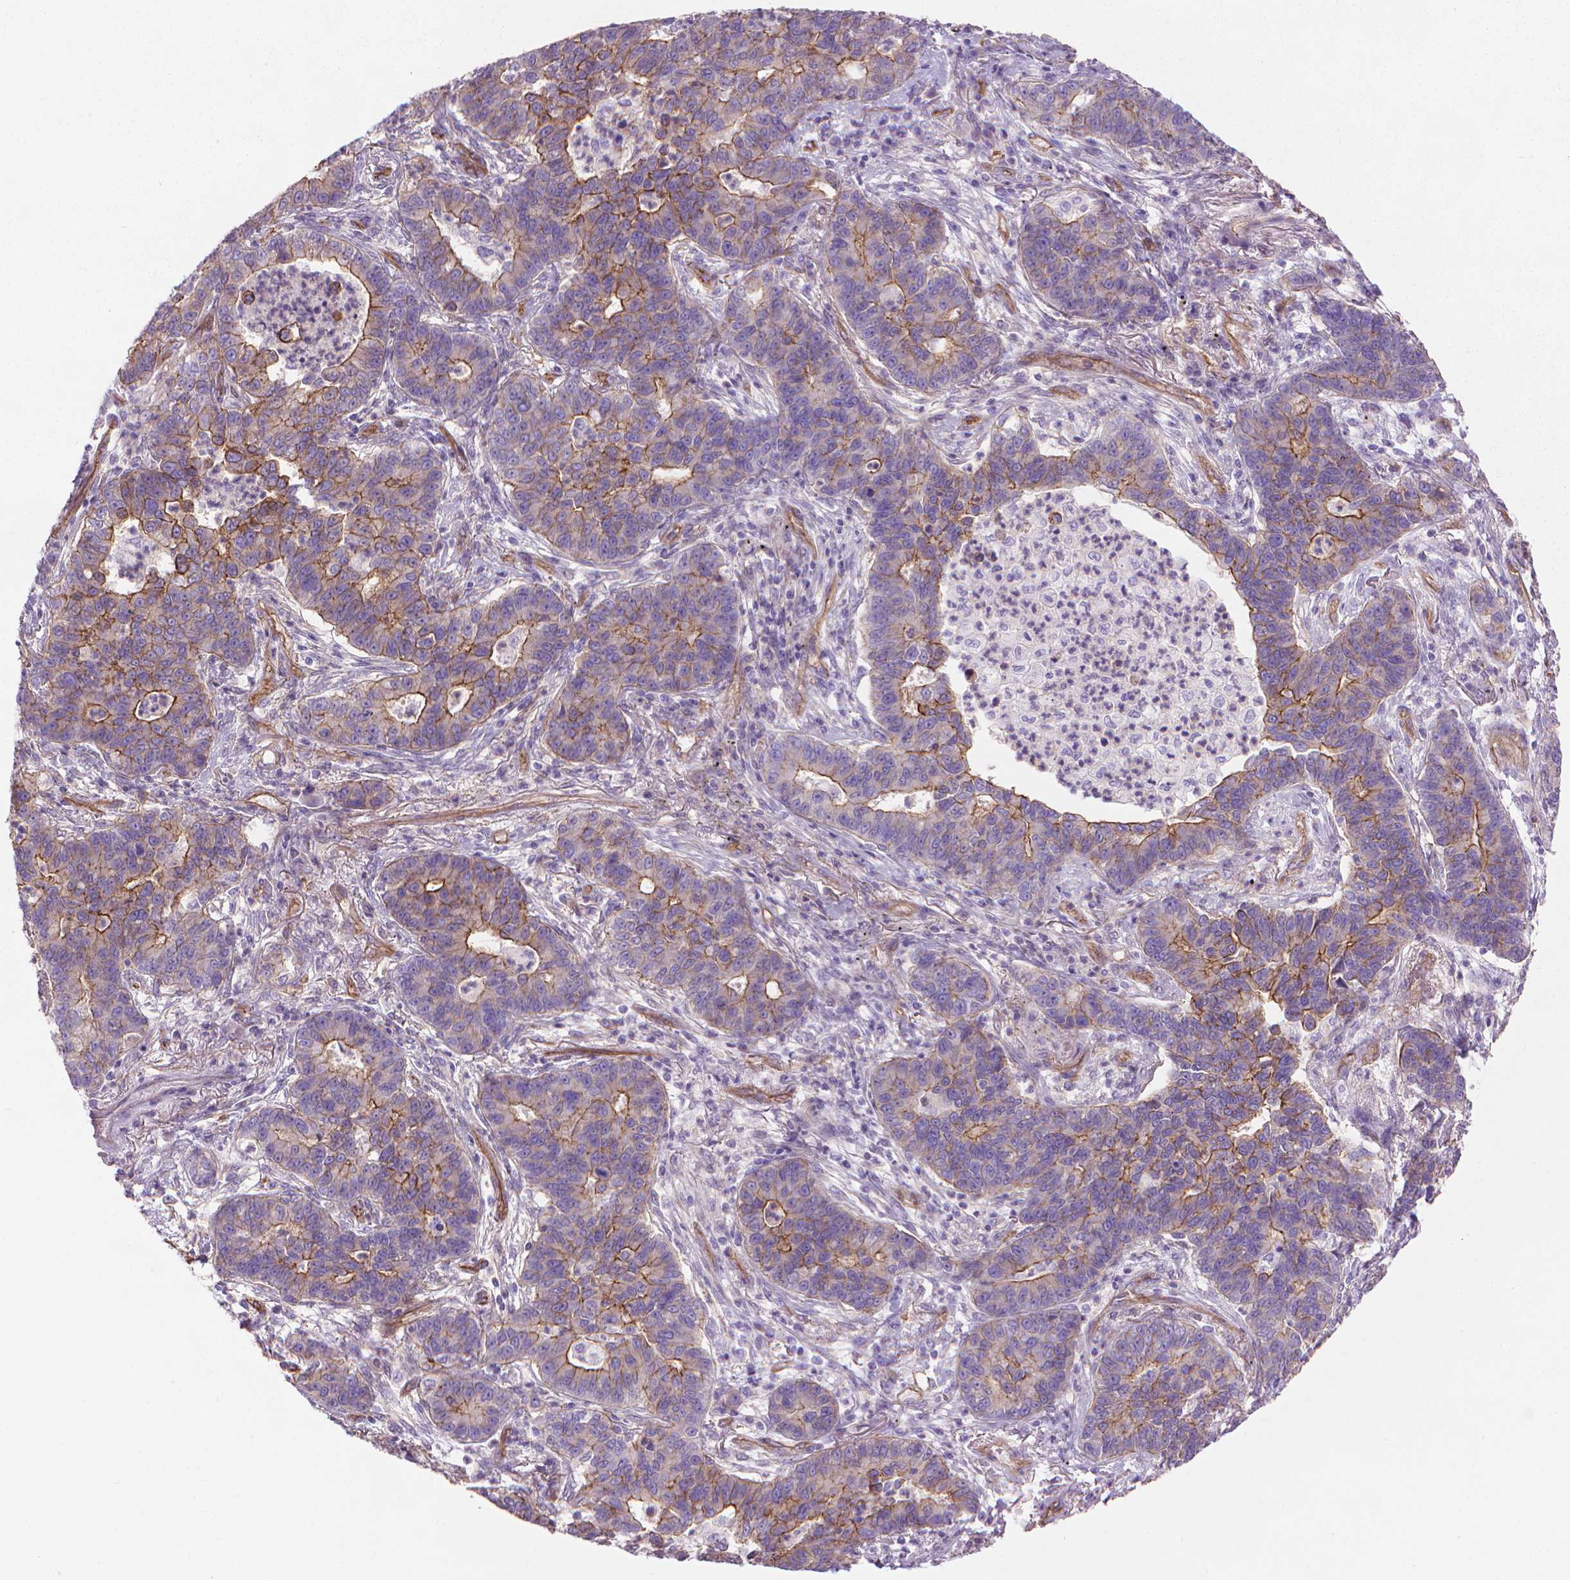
{"staining": {"intensity": "moderate", "quantity": "25%-75%", "location": "cytoplasmic/membranous"}, "tissue": "lung cancer", "cell_type": "Tumor cells", "image_type": "cancer", "snomed": [{"axis": "morphology", "description": "Adenocarcinoma, NOS"}, {"axis": "topography", "description": "Lung"}], "caption": "Immunohistochemical staining of human lung adenocarcinoma shows medium levels of moderate cytoplasmic/membranous protein expression in about 25%-75% of tumor cells.", "gene": "TENT5A", "patient": {"sex": "female", "age": 57}}